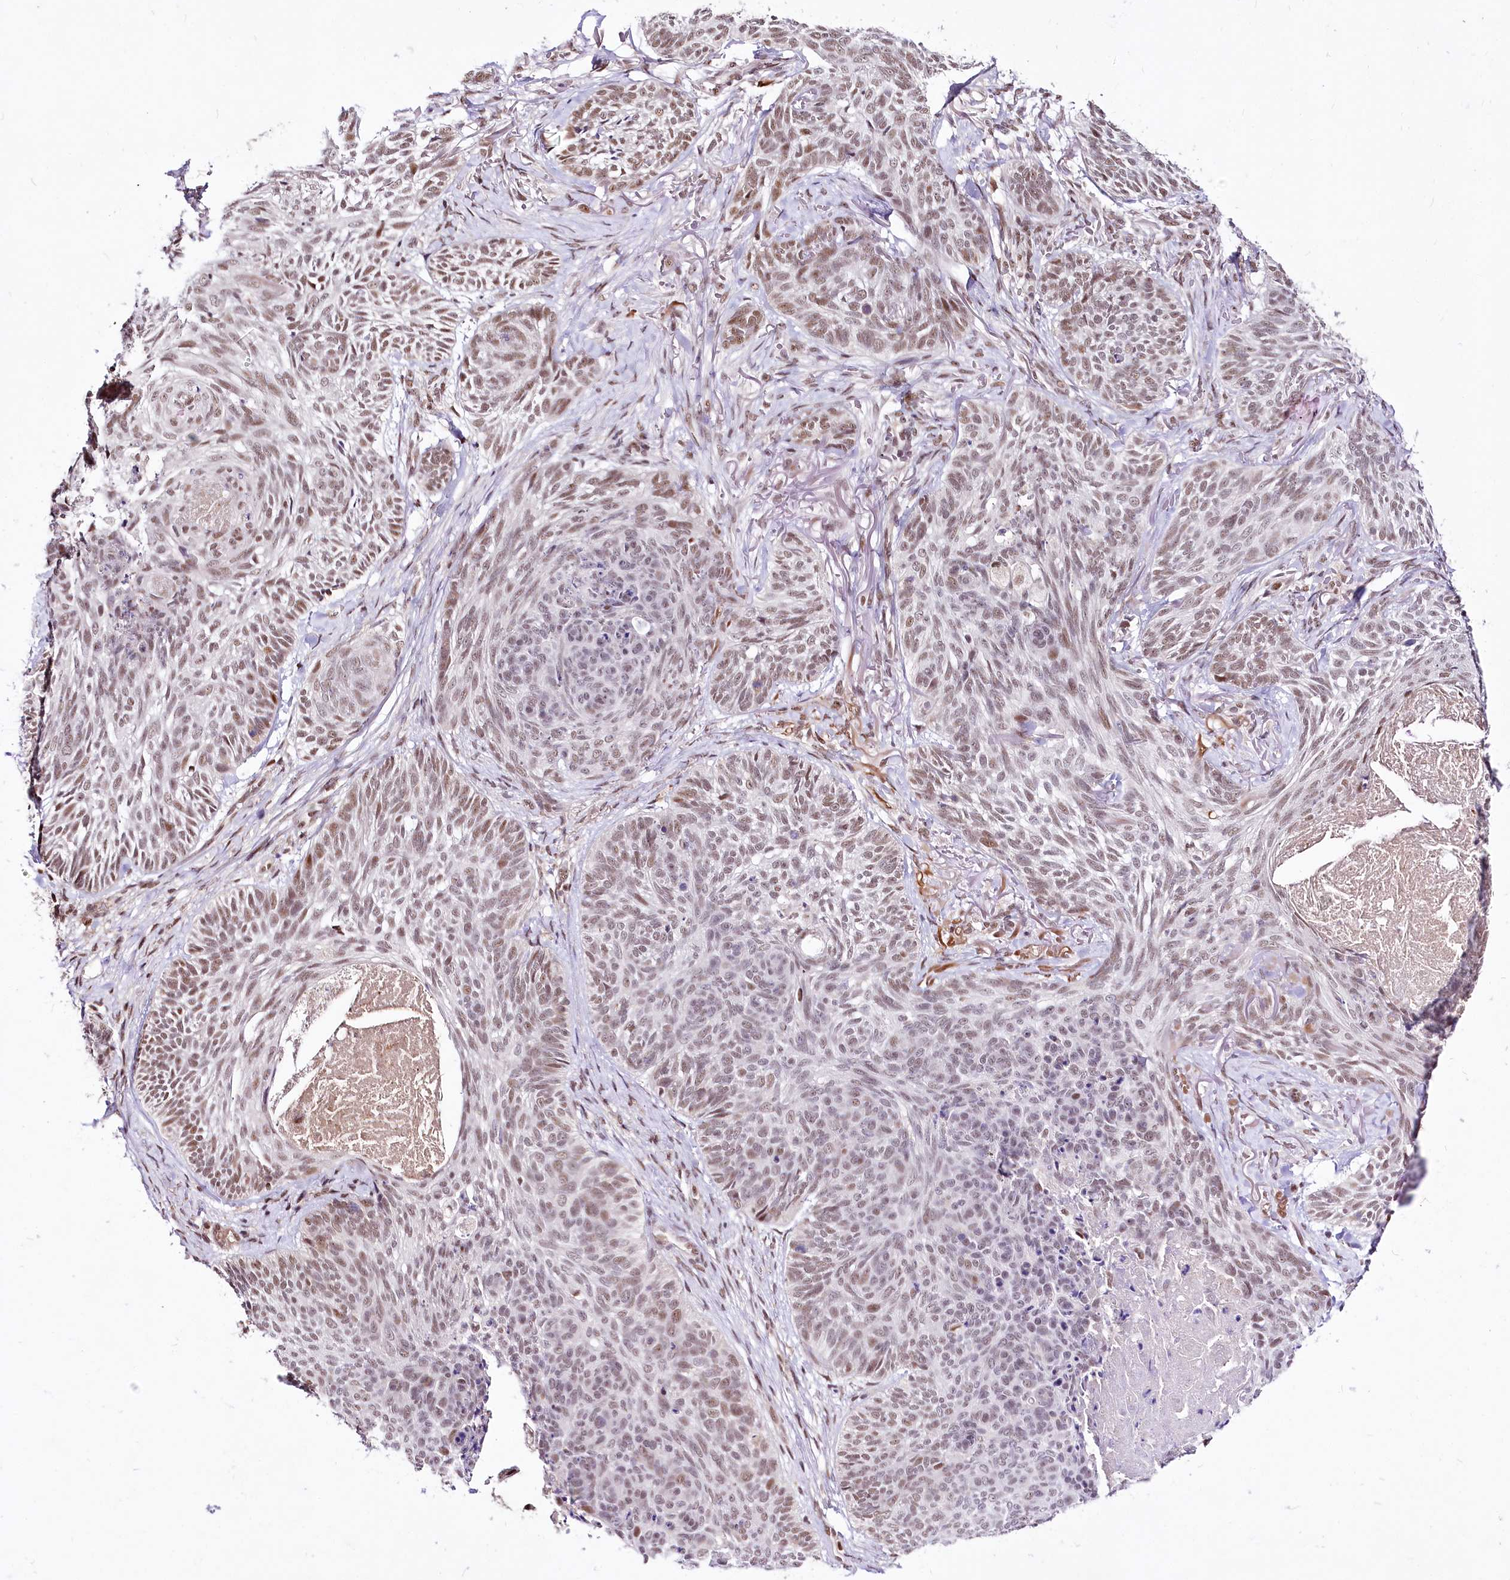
{"staining": {"intensity": "moderate", "quantity": ">75%", "location": "nuclear"}, "tissue": "skin cancer", "cell_type": "Tumor cells", "image_type": "cancer", "snomed": [{"axis": "morphology", "description": "Normal tissue, NOS"}, {"axis": "morphology", "description": "Basal cell carcinoma"}, {"axis": "topography", "description": "Skin"}], "caption": "A micrograph of basal cell carcinoma (skin) stained for a protein displays moderate nuclear brown staining in tumor cells. (DAB IHC with brightfield microscopy, high magnification).", "gene": "POLA2", "patient": {"sex": "male", "age": 66}}